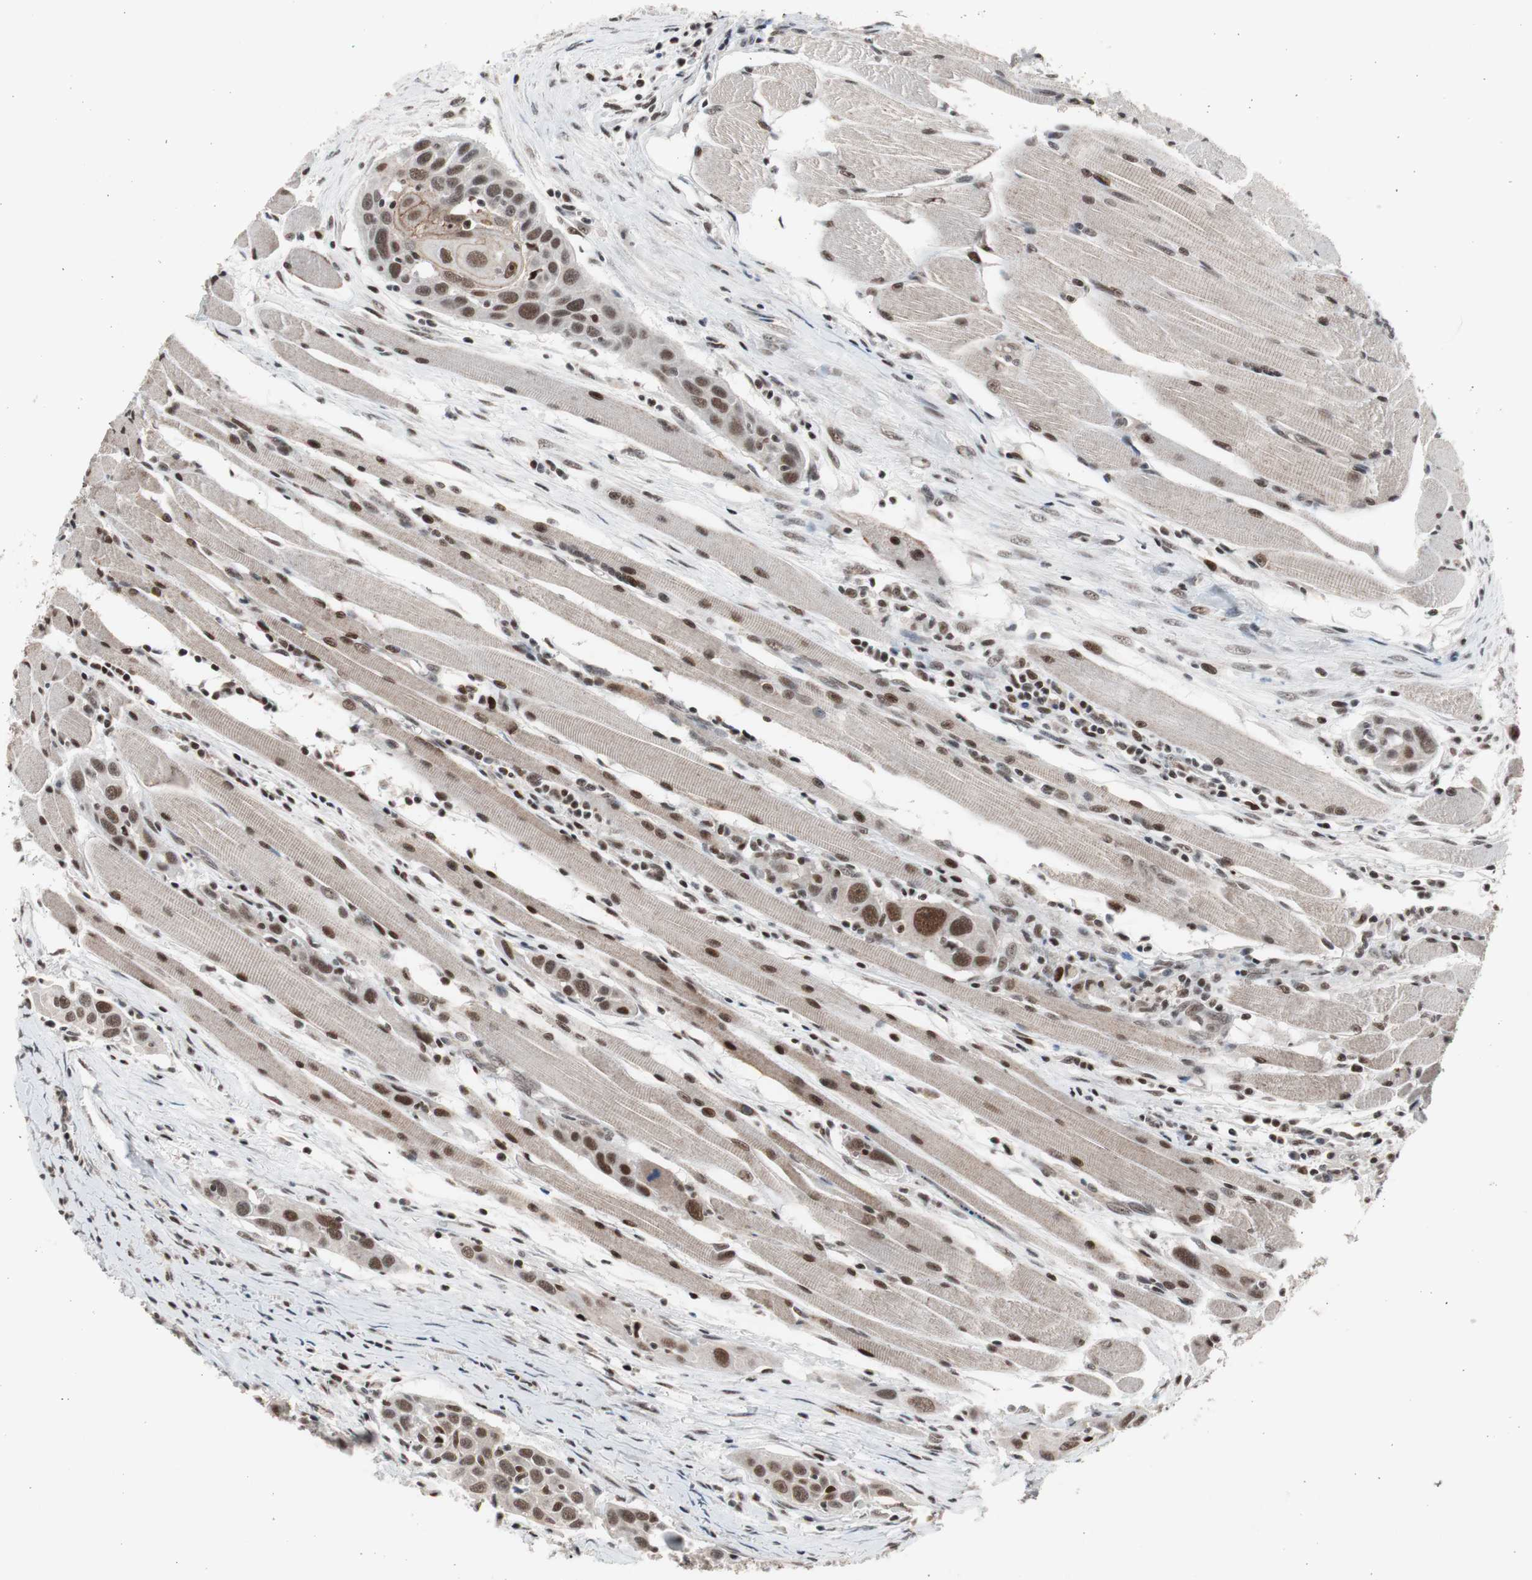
{"staining": {"intensity": "moderate", "quantity": ">75%", "location": "nuclear"}, "tissue": "head and neck cancer", "cell_type": "Tumor cells", "image_type": "cancer", "snomed": [{"axis": "morphology", "description": "Squamous cell carcinoma, NOS"}, {"axis": "topography", "description": "Oral tissue"}, {"axis": "topography", "description": "Head-Neck"}], "caption": "This histopathology image displays head and neck squamous cell carcinoma stained with immunohistochemistry (IHC) to label a protein in brown. The nuclear of tumor cells show moderate positivity for the protein. Nuclei are counter-stained blue.", "gene": "RPA1", "patient": {"sex": "female", "age": 50}}